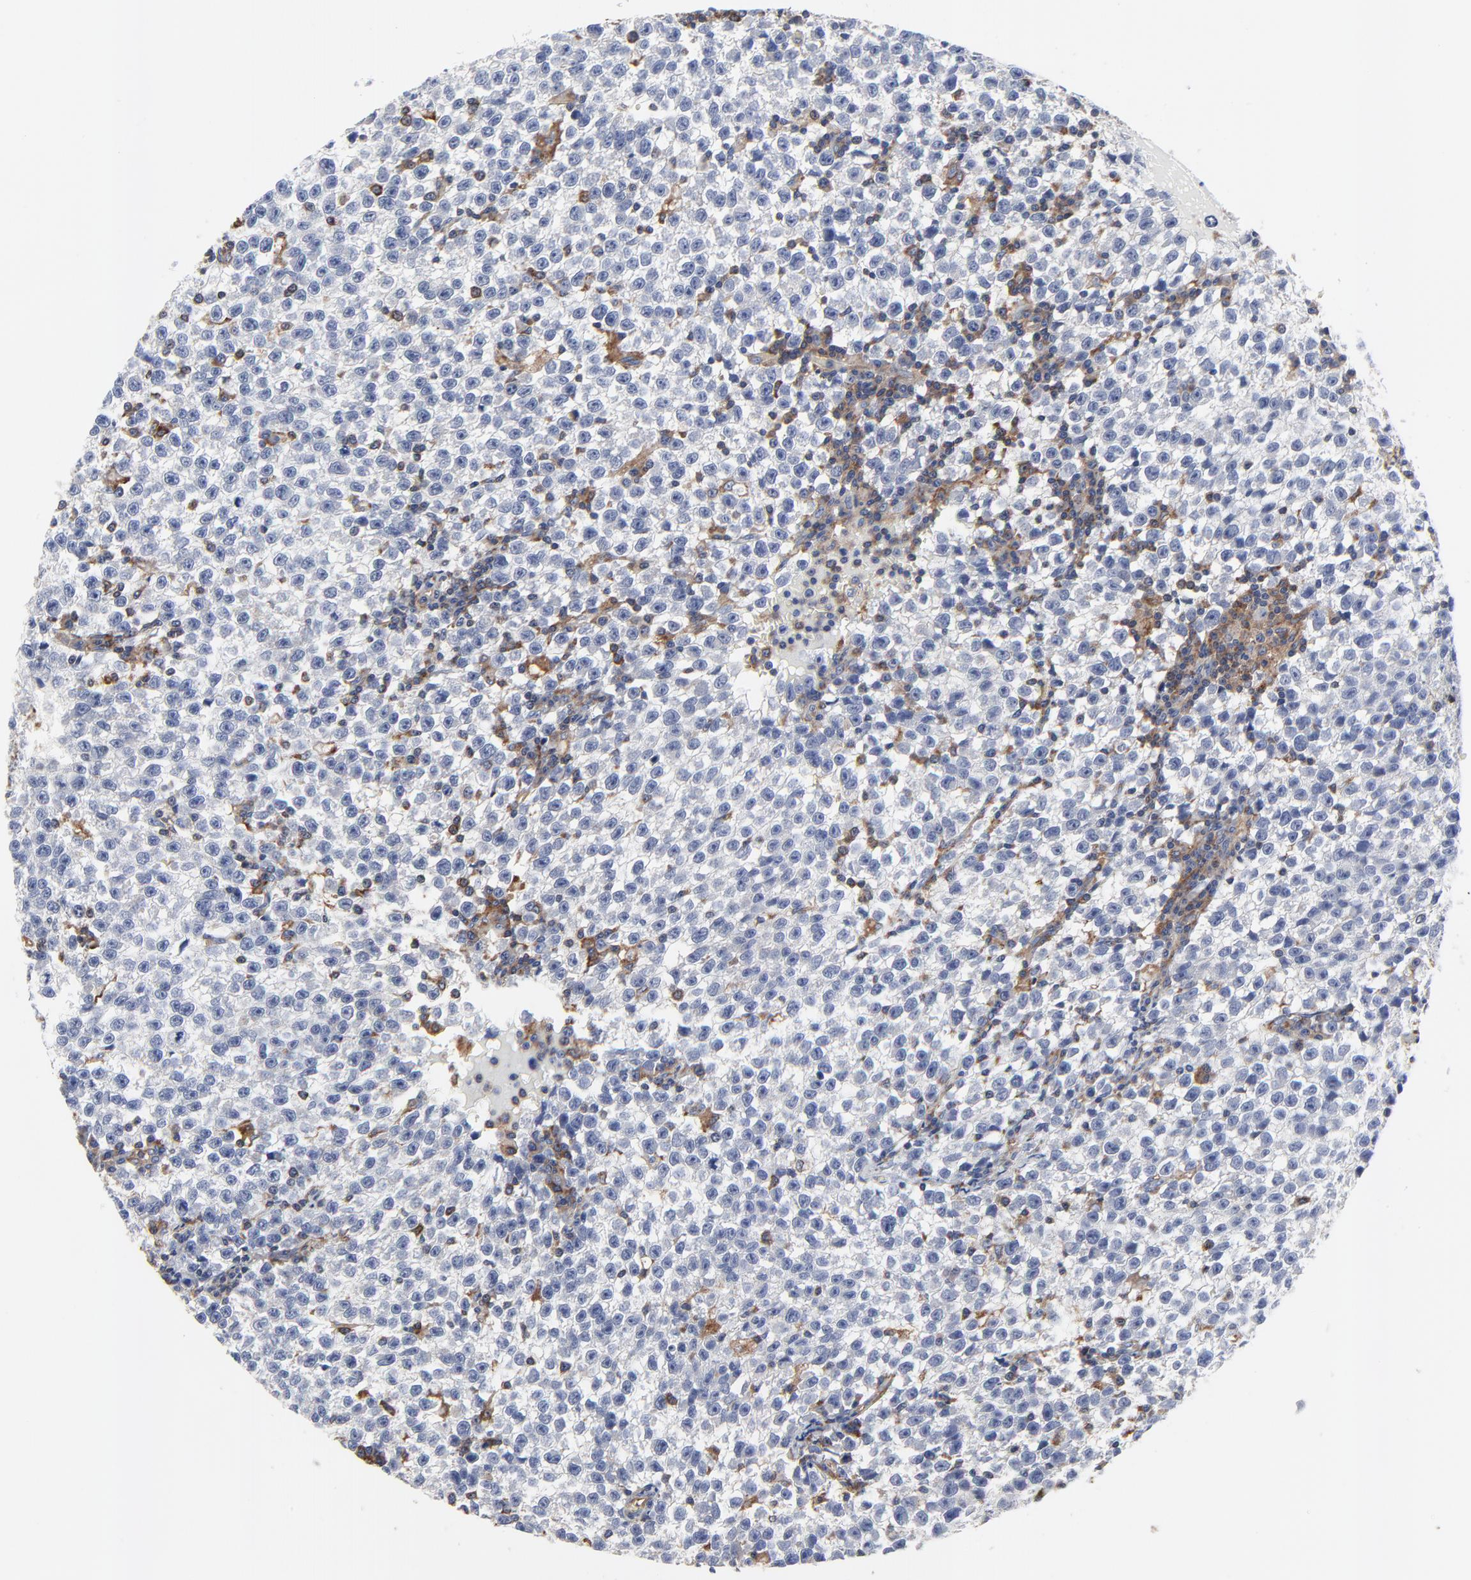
{"staining": {"intensity": "negative", "quantity": "none", "location": "none"}, "tissue": "testis cancer", "cell_type": "Tumor cells", "image_type": "cancer", "snomed": [{"axis": "morphology", "description": "Seminoma, NOS"}, {"axis": "topography", "description": "Testis"}], "caption": "Human testis seminoma stained for a protein using immunohistochemistry (IHC) reveals no positivity in tumor cells.", "gene": "NXF3", "patient": {"sex": "male", "age": 35}}